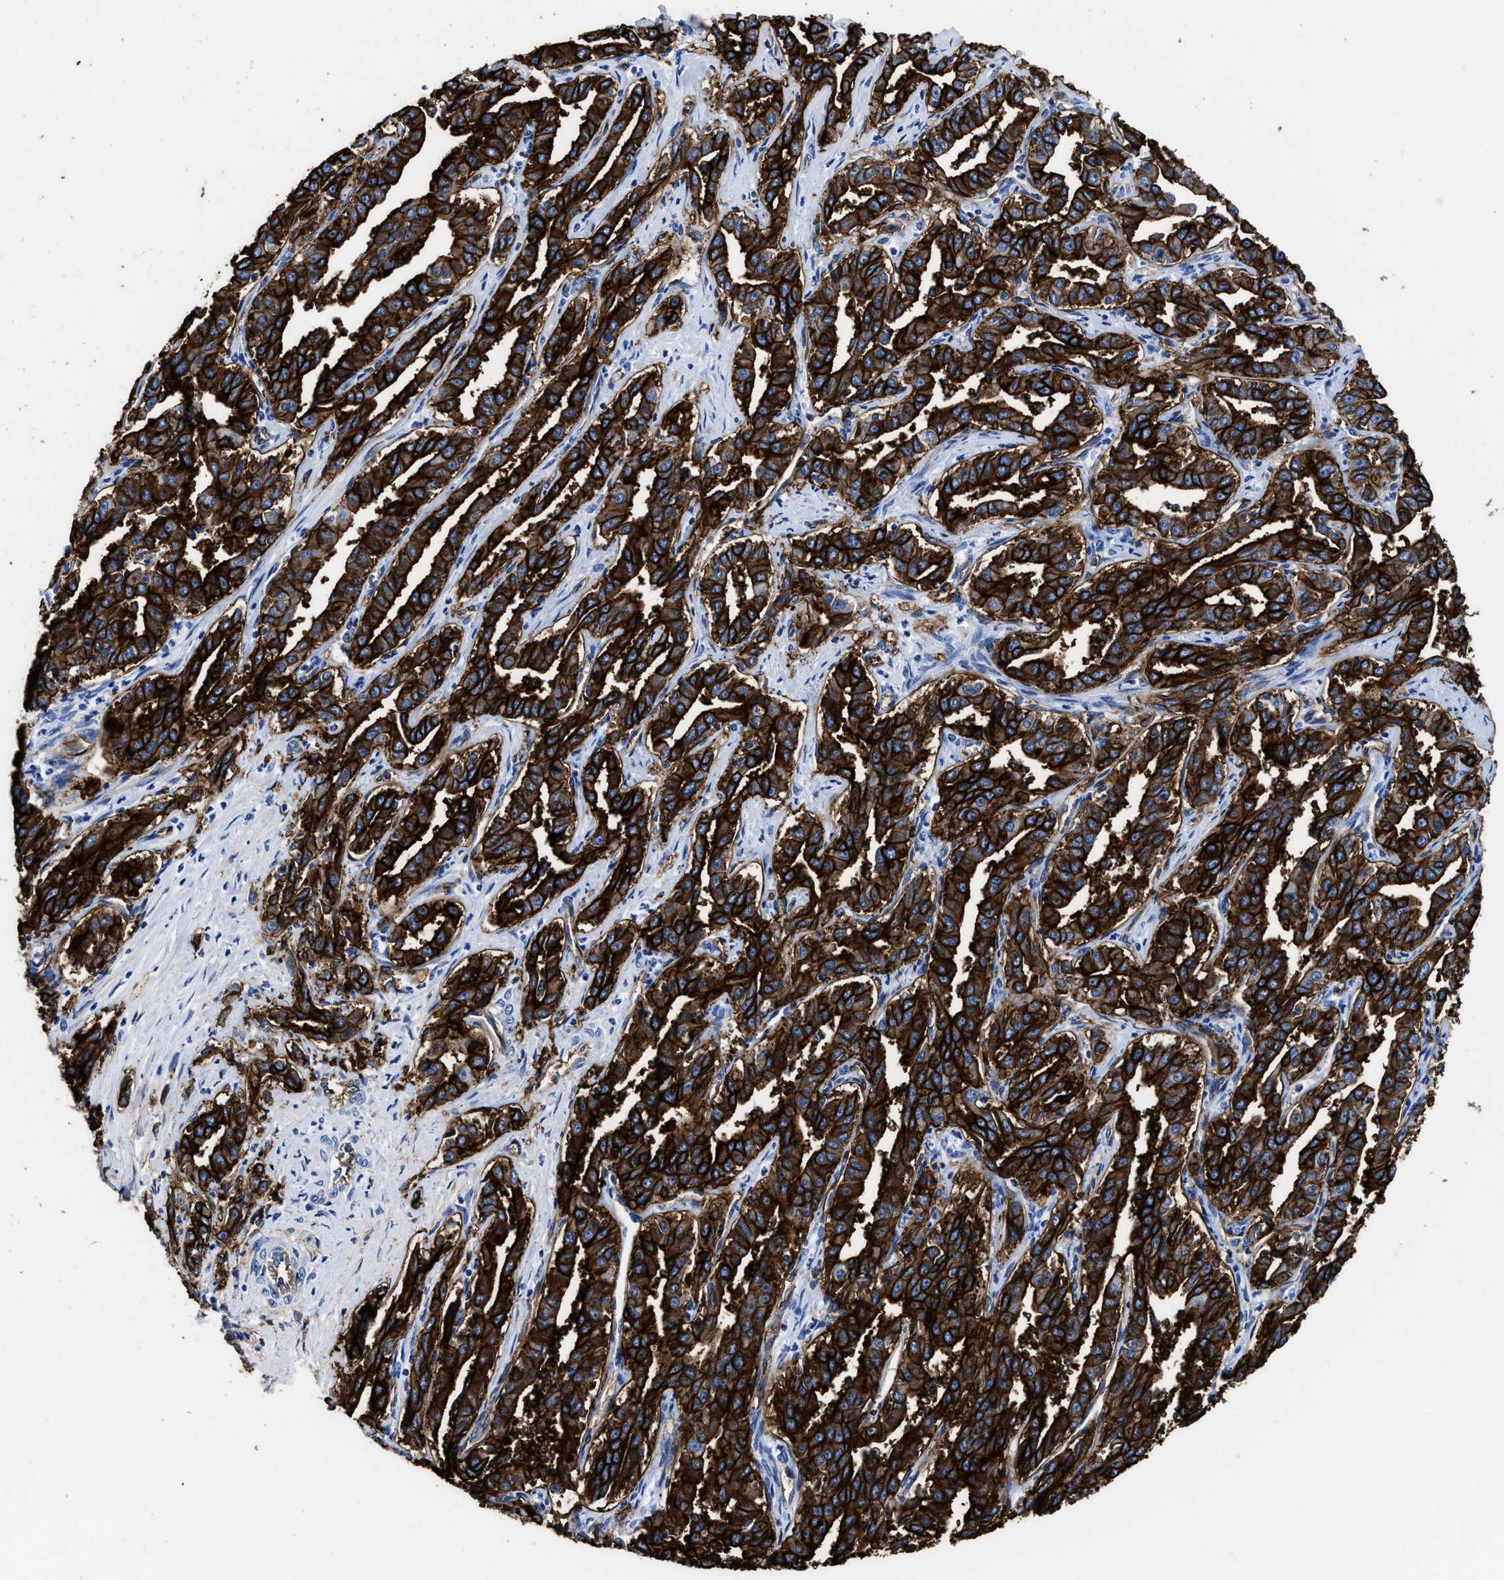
{"staining": {"intensity": "strong", "quantity": ">75%", "location": "cytoplasmic/membranous"}, "tissue": "liver cancer", "cell_type": "Tumor cells", "image_type": "cancer", "snomed": [{"axis": "morphology", "description": "Cholangiocarcinoma"}, {"axis": "topography", "description": "Liver"}], "caption": "An immunohistochemistry micrograph of tumor tissue is shown. Protein staining in brown highlights strong cytoplasmic/membranous positivity in liver cancer within tumor cells.", "gene": "AQP1", "patient": {"sex": "male", "age": 59}}